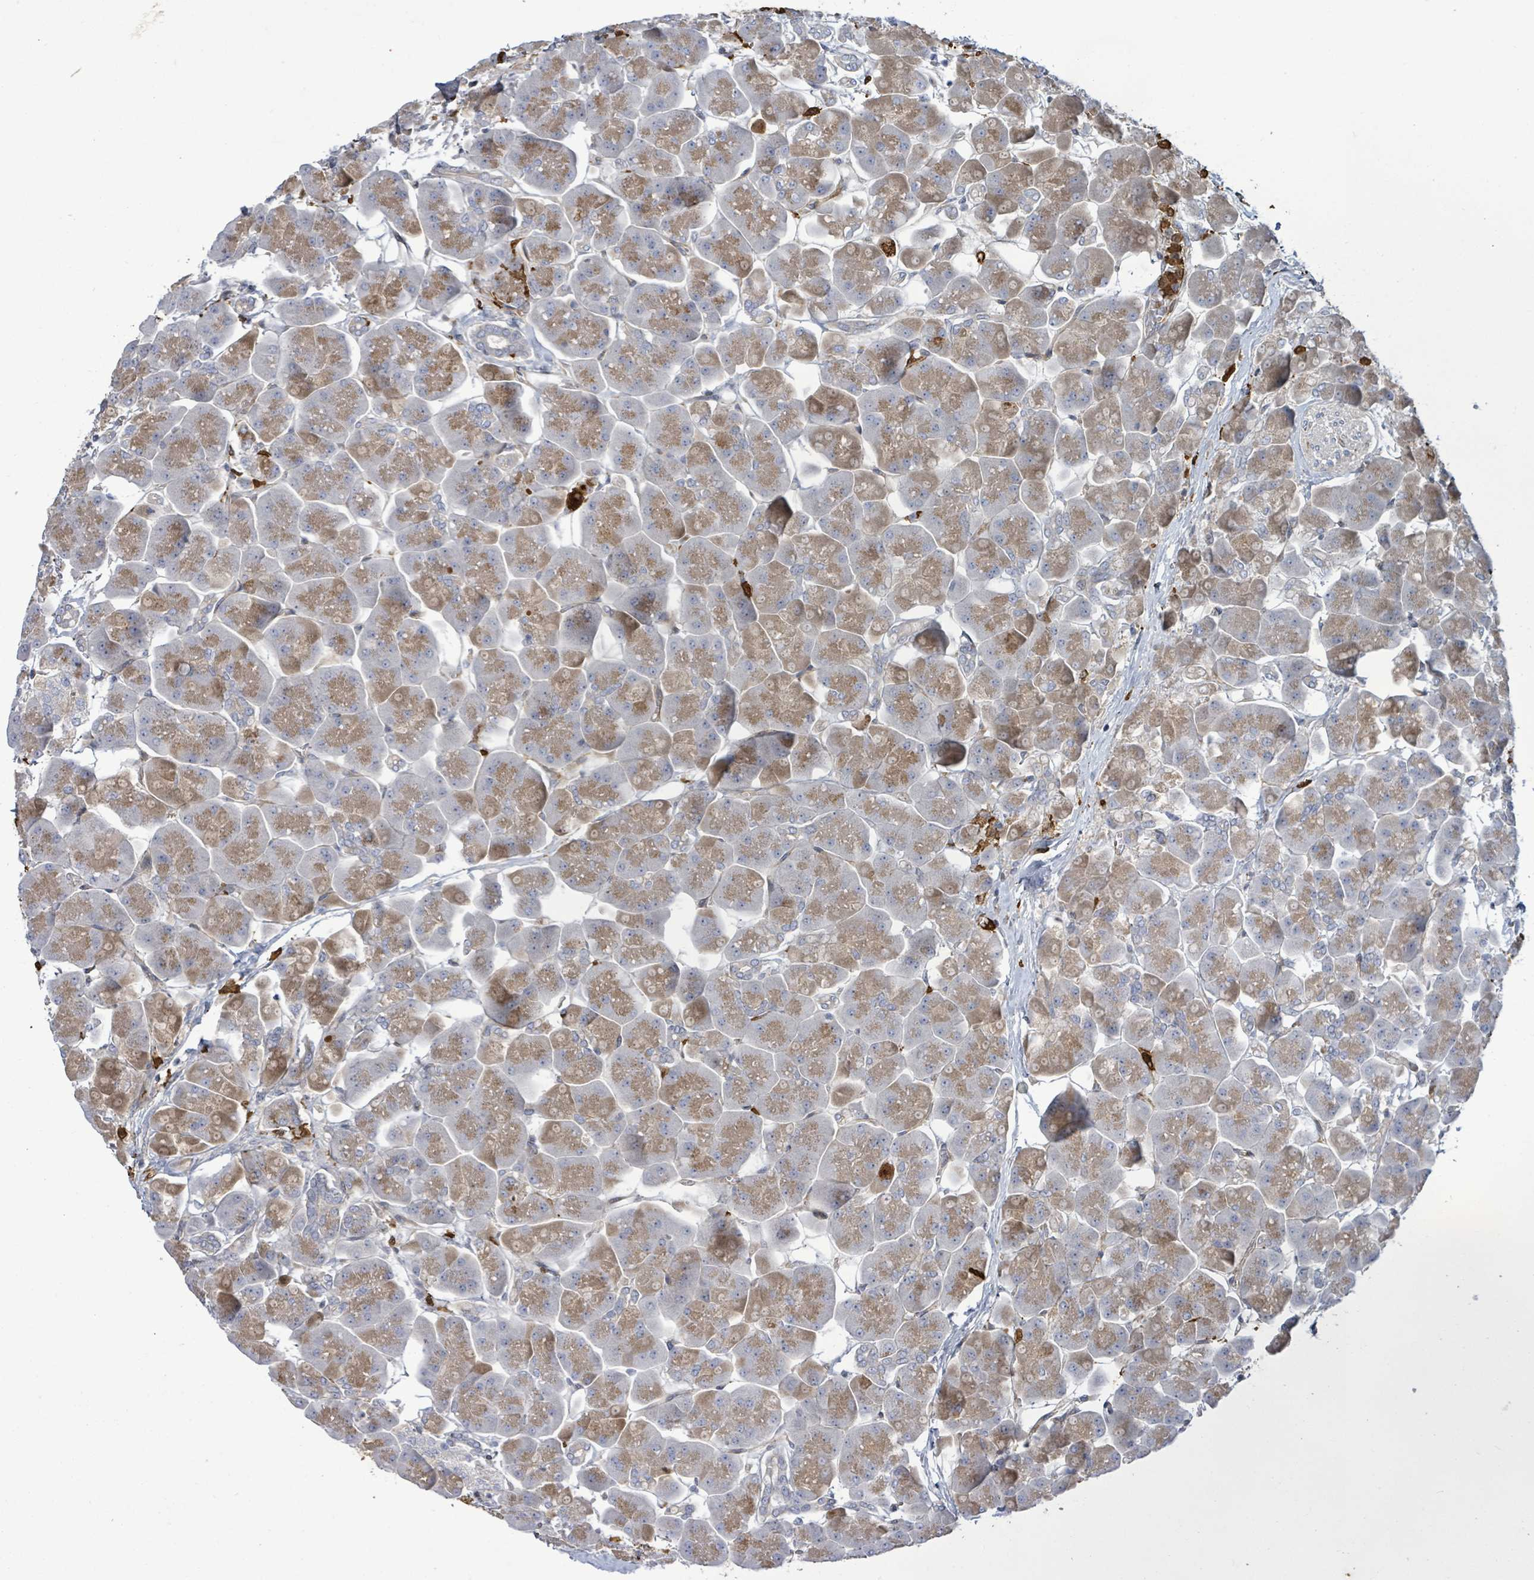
{"staining": {"intensity": "moderate", "quantity": ">75%", "location": "cytoplasmic/membranous"}, "tissue": "pancreas", "cell_type": "Exocrine glandular cells", "image_type": "normal", "snomed": [{"axis": "morphology", "description": "Normal tissue, NOS"}, {"axis": "topography", "description": "Pancreas"}], "caption": "High-power microscopy captured an immunohistochemistry (IHC) micrograph of unremarkable pancreas, revealing moderate cytoplasmic/membranous positivity in about >75% of exocrine glandular cells.", "gene": "FAM210A", "patient": {"sex": "male", "age": 66}}